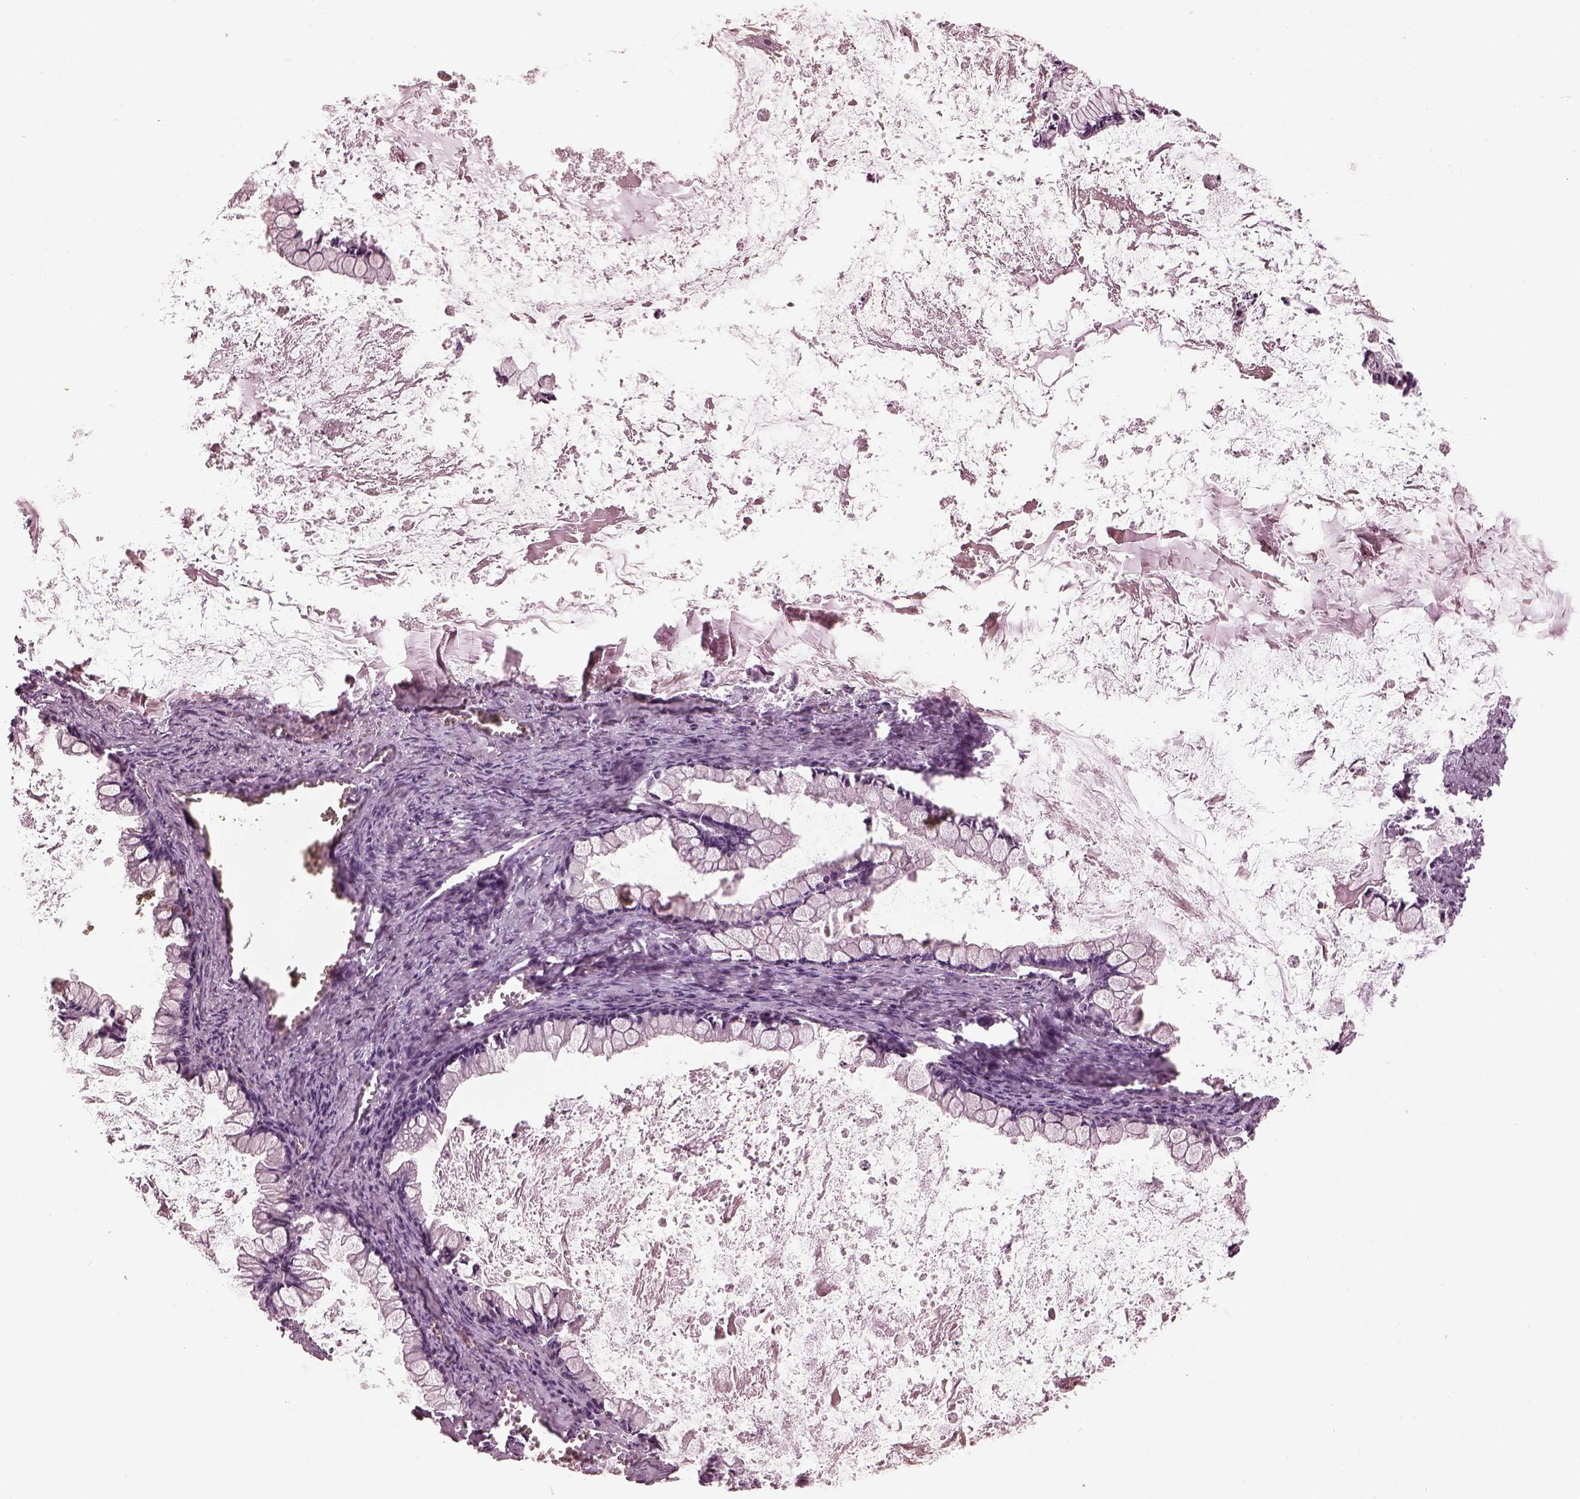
{"staining": {"intensity": "negative", "quantity": "none", "location": "none"}, "tissue": "ovarian cancer", "cell_type": "Tumor cells", "image_type": "cancer", "snomed": [{"axis": "morphology", "description": "Cystadenocarcinoma, mucinous, NOS"}, {"axis": "topography", "description": "Ovary"}], "caption": "This micrograph is of mucinous cystadenocarcinoma (ovarian) stained with immunohistochemistry (IHC) to label a protein in brown with the nuclei are counter-stained blue. There is no staining in tumor cells. Brightfield microscopy of immunohistochemistry (IHC) stained with DAB (3,3'-diaminobenzidine) (brown) and hematoxylin (blue), captured at high magnification.", "gene": "OPTC", "patient": {"sex": "female", "age": 67}}